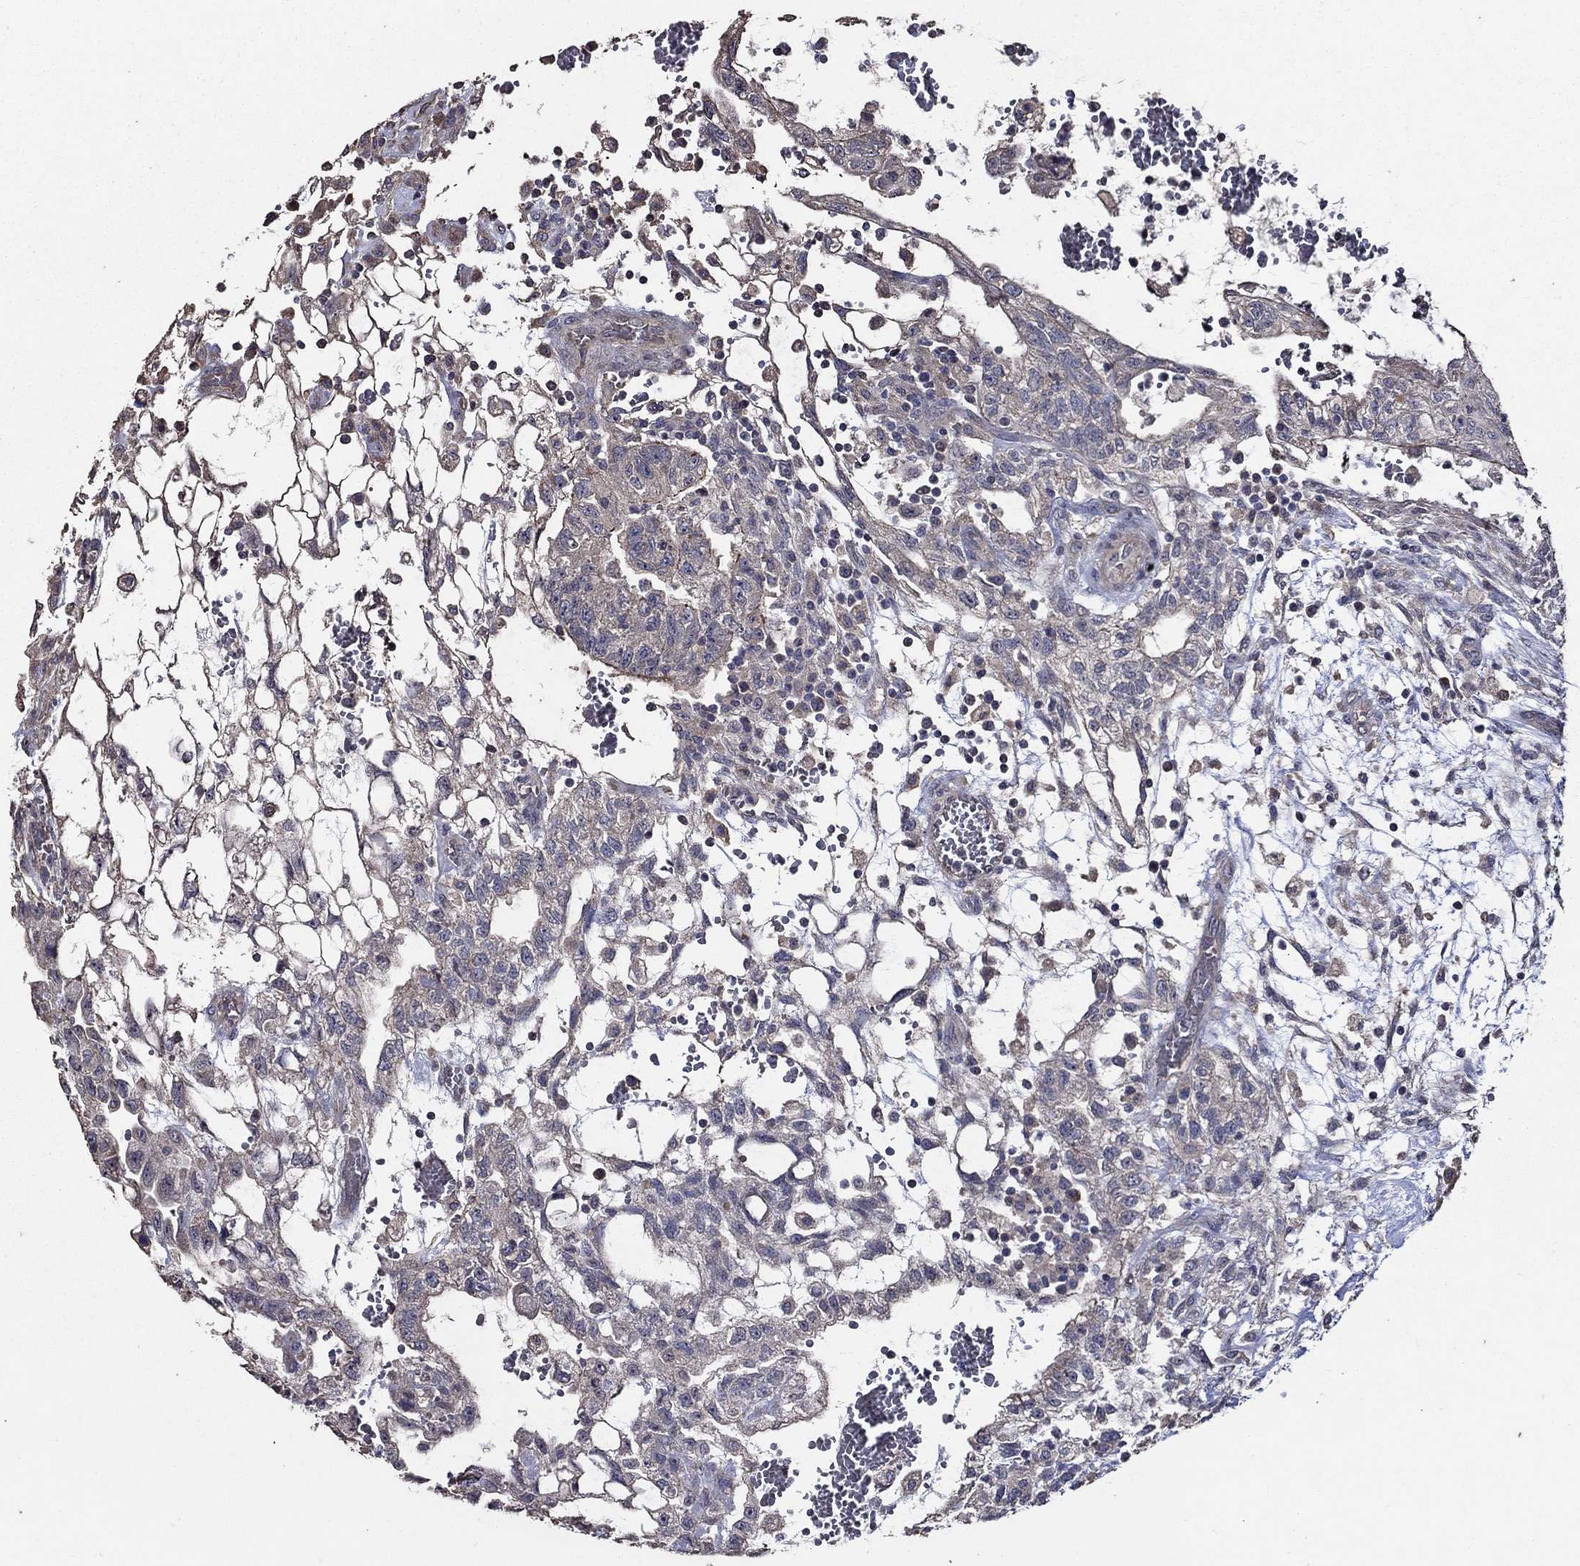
{"staining": {"intensity": "weak", "quantity": "<25%", "location": "cytoplasmic/membranous"}, "tissue": "testis cancer", "cell_type": "Tumor cells", "image_type": "cancer", "snomed": [{"axis": "morphology", "description": "Carcinoma, Embryonal, NOS"}, {"axis": "topography", "description": "Testis"}], "caption": "Tumor cells are negative for protein expression in human testis cancer.", "gene": "HAP1", "patient": {"sex": "male", "age": 32}}